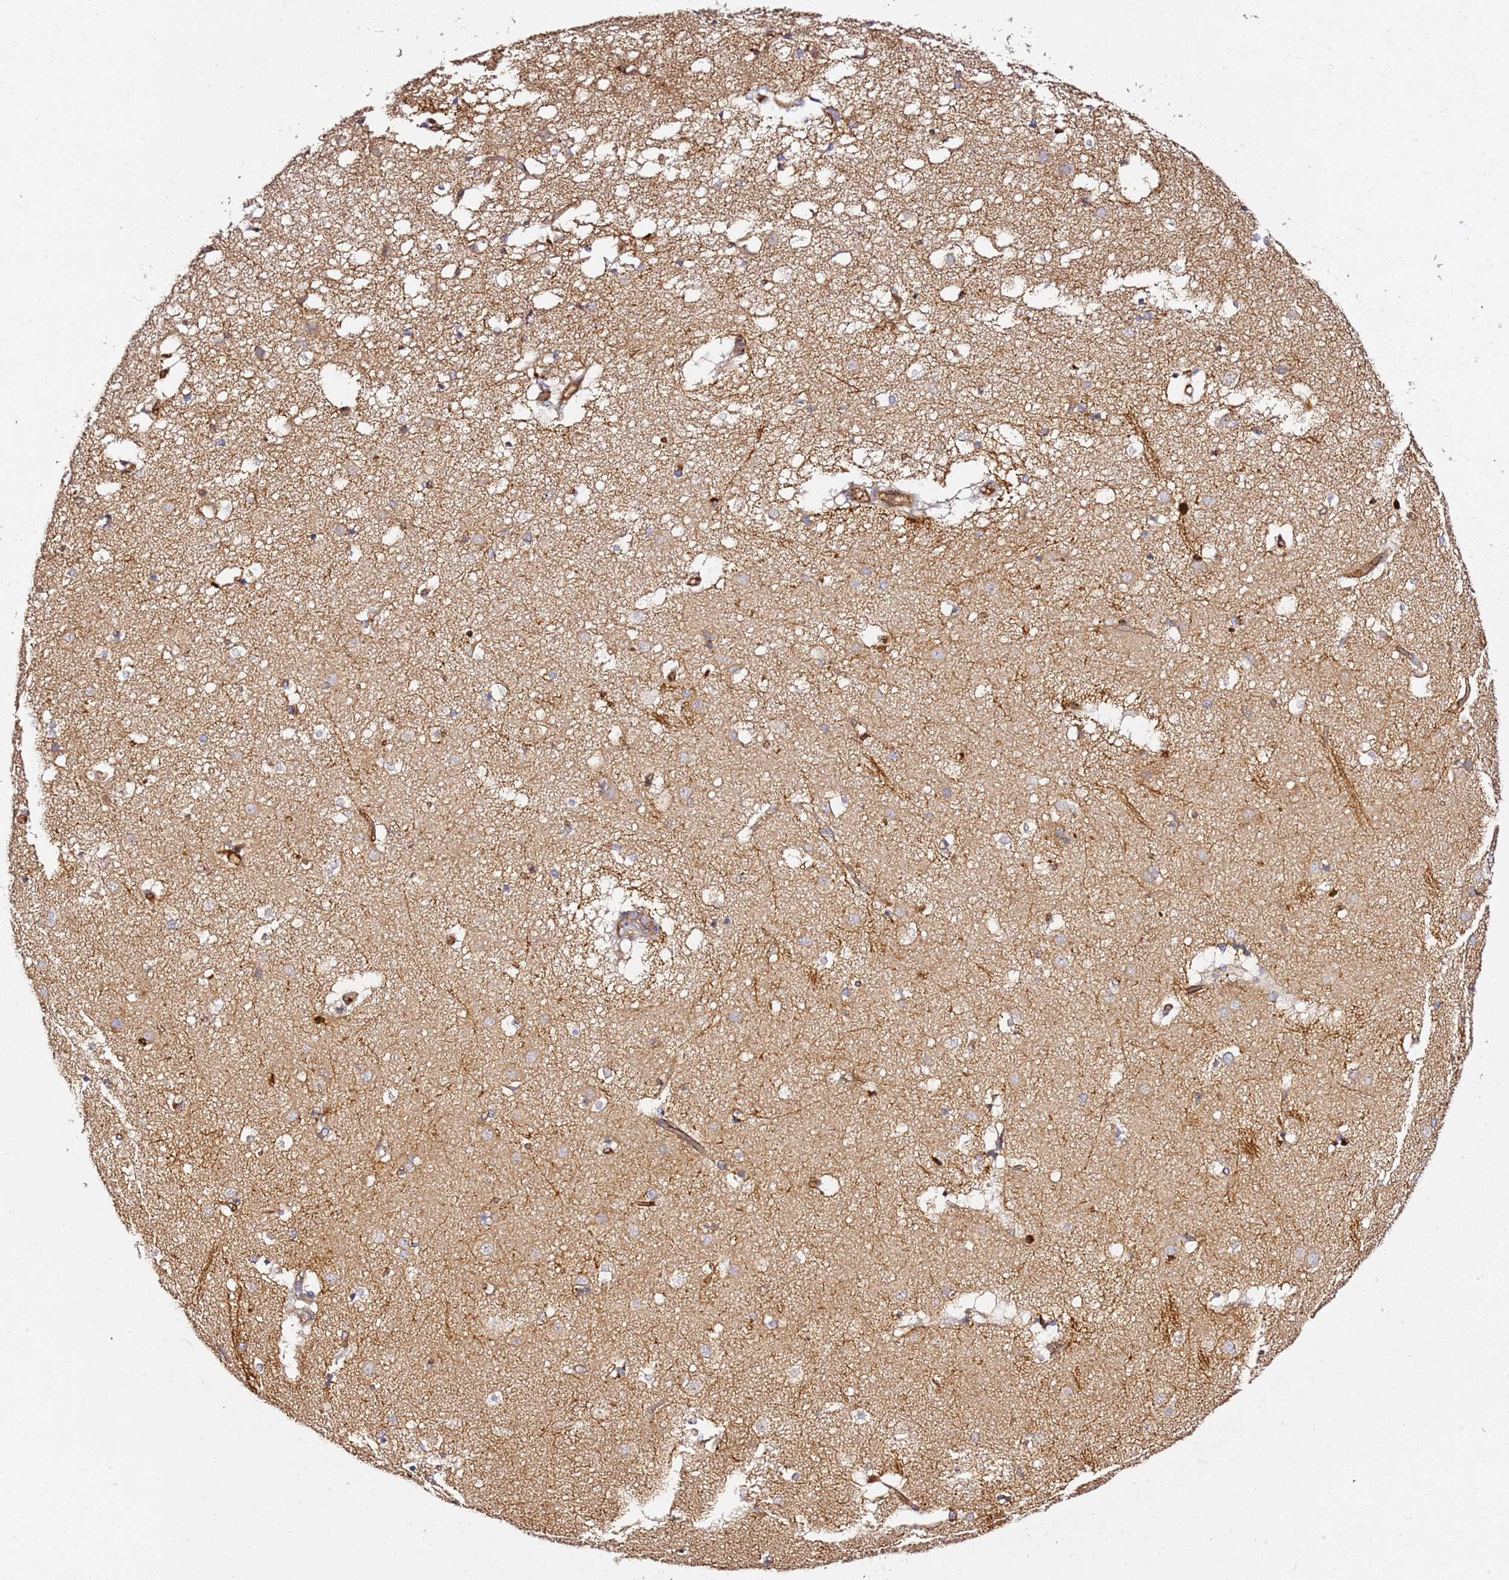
{"staining": {"intensity": "weak", "quantity": "<25%", "location": "cytoplasmic/membranous"}, "tissue": "caudate", "cell_type": "Glial cells", "image_type": "normal", "snomed": [{"axis": "morphology", "description": "Normal tissue, NOS"}, {"axis": "topography", "description": "Lateral ventricle wall"}], "caption": "Immunohistochemistry (IHC) of benign caudate reveals no staining in glial cells. (Immunohistochemistry, brightfield microscopy, high magnification).", "gene": "KIF7", "patient": {"sex": "male", "age": 70}}